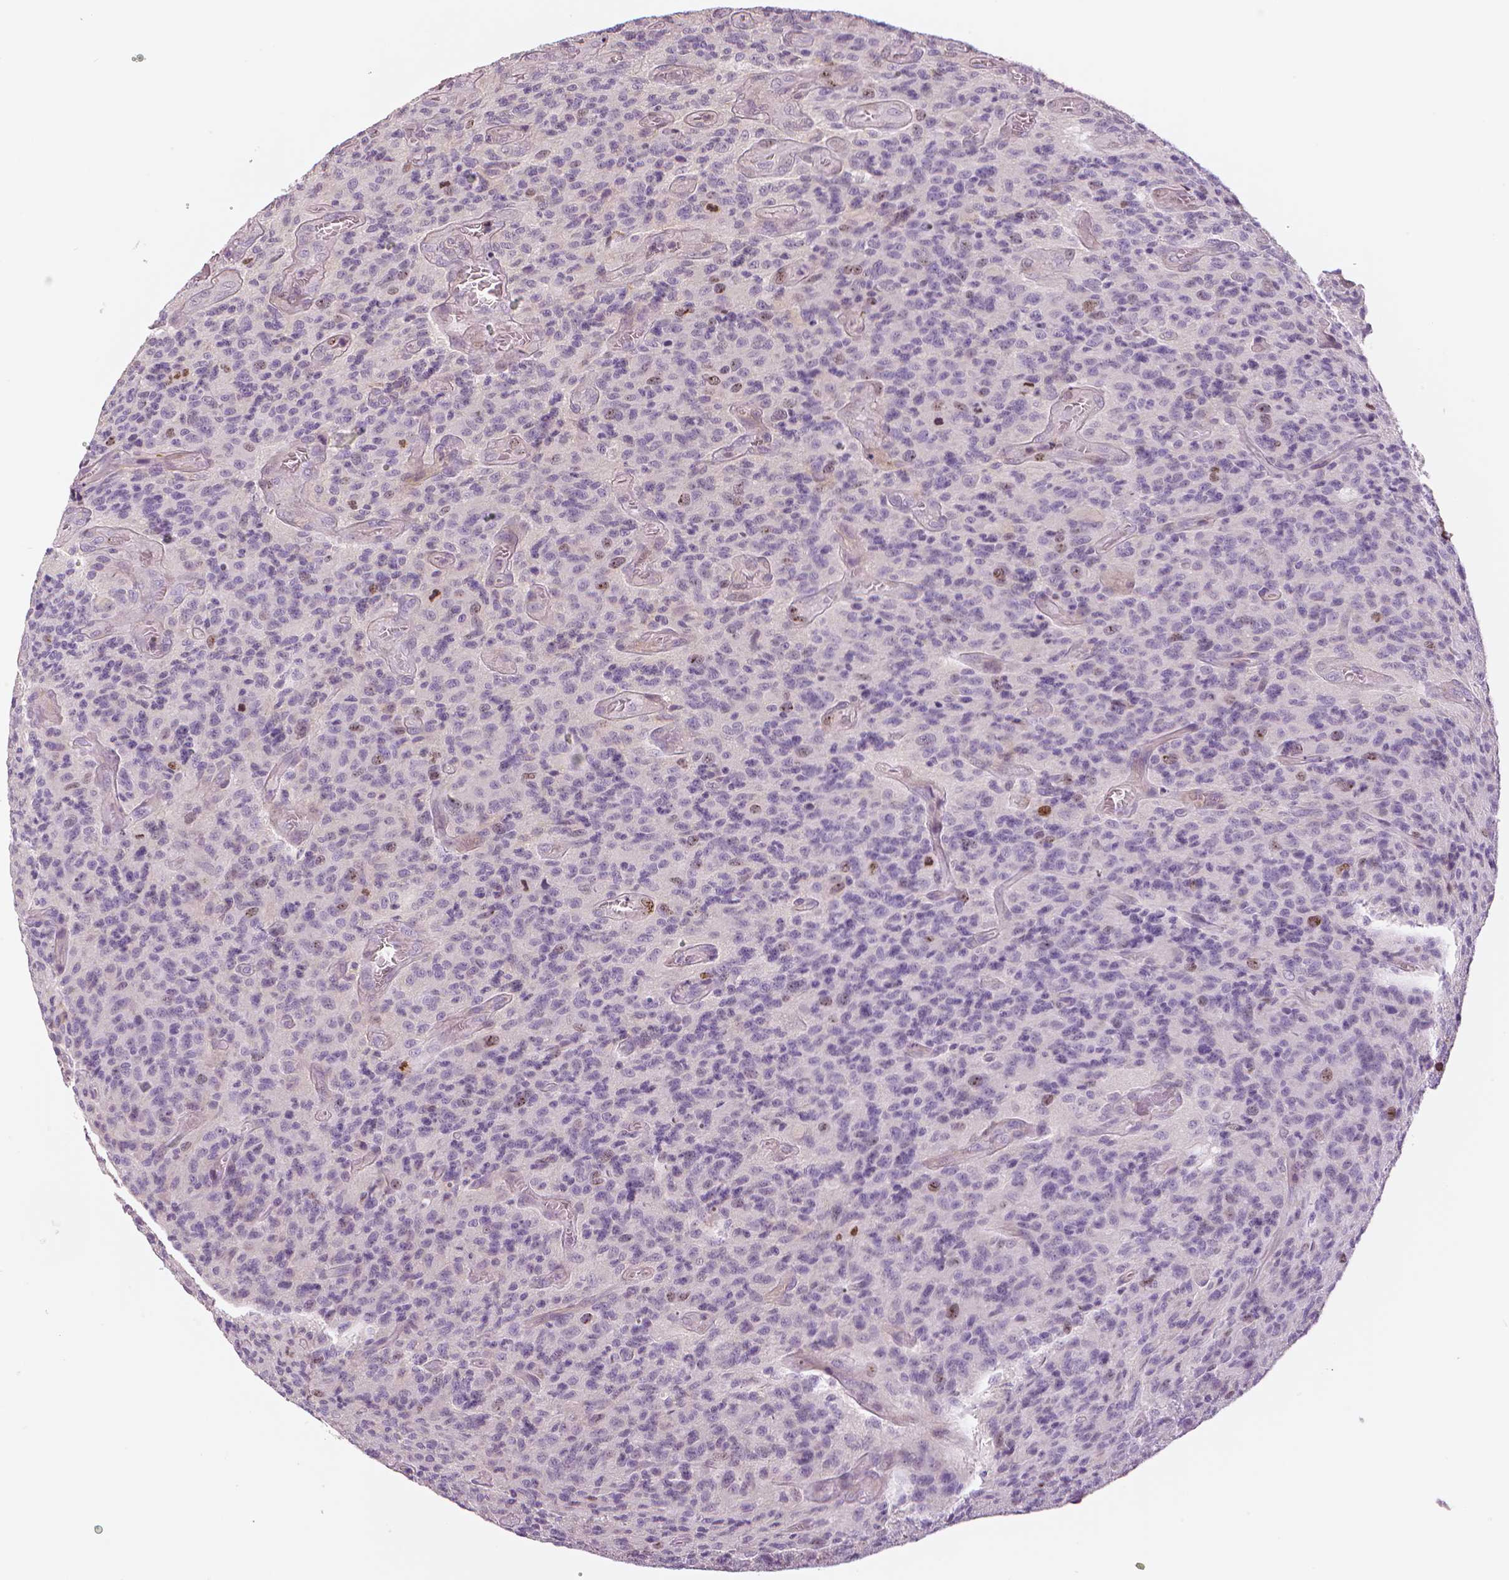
{"staining": {"intensity": "moderate", "quantity": "<25%", "location": "nuclear"}, "tissue": "glioma", "cell_type": "Tumor cells", "image_type": "cancer", "snomed": [{"axis": "morphology", "description": "Glioma, malignant, High grade"}, {"axis": "topography", "description": "Brain"}], "caption": "Immunohistochemical staining of high-grade glioma (malignant) reveals low levels of moderate nuclear protein positivity in about <25% of tumor cells.", "gene": "MKI67", "patient": {"sex": "male", "age": 76}}